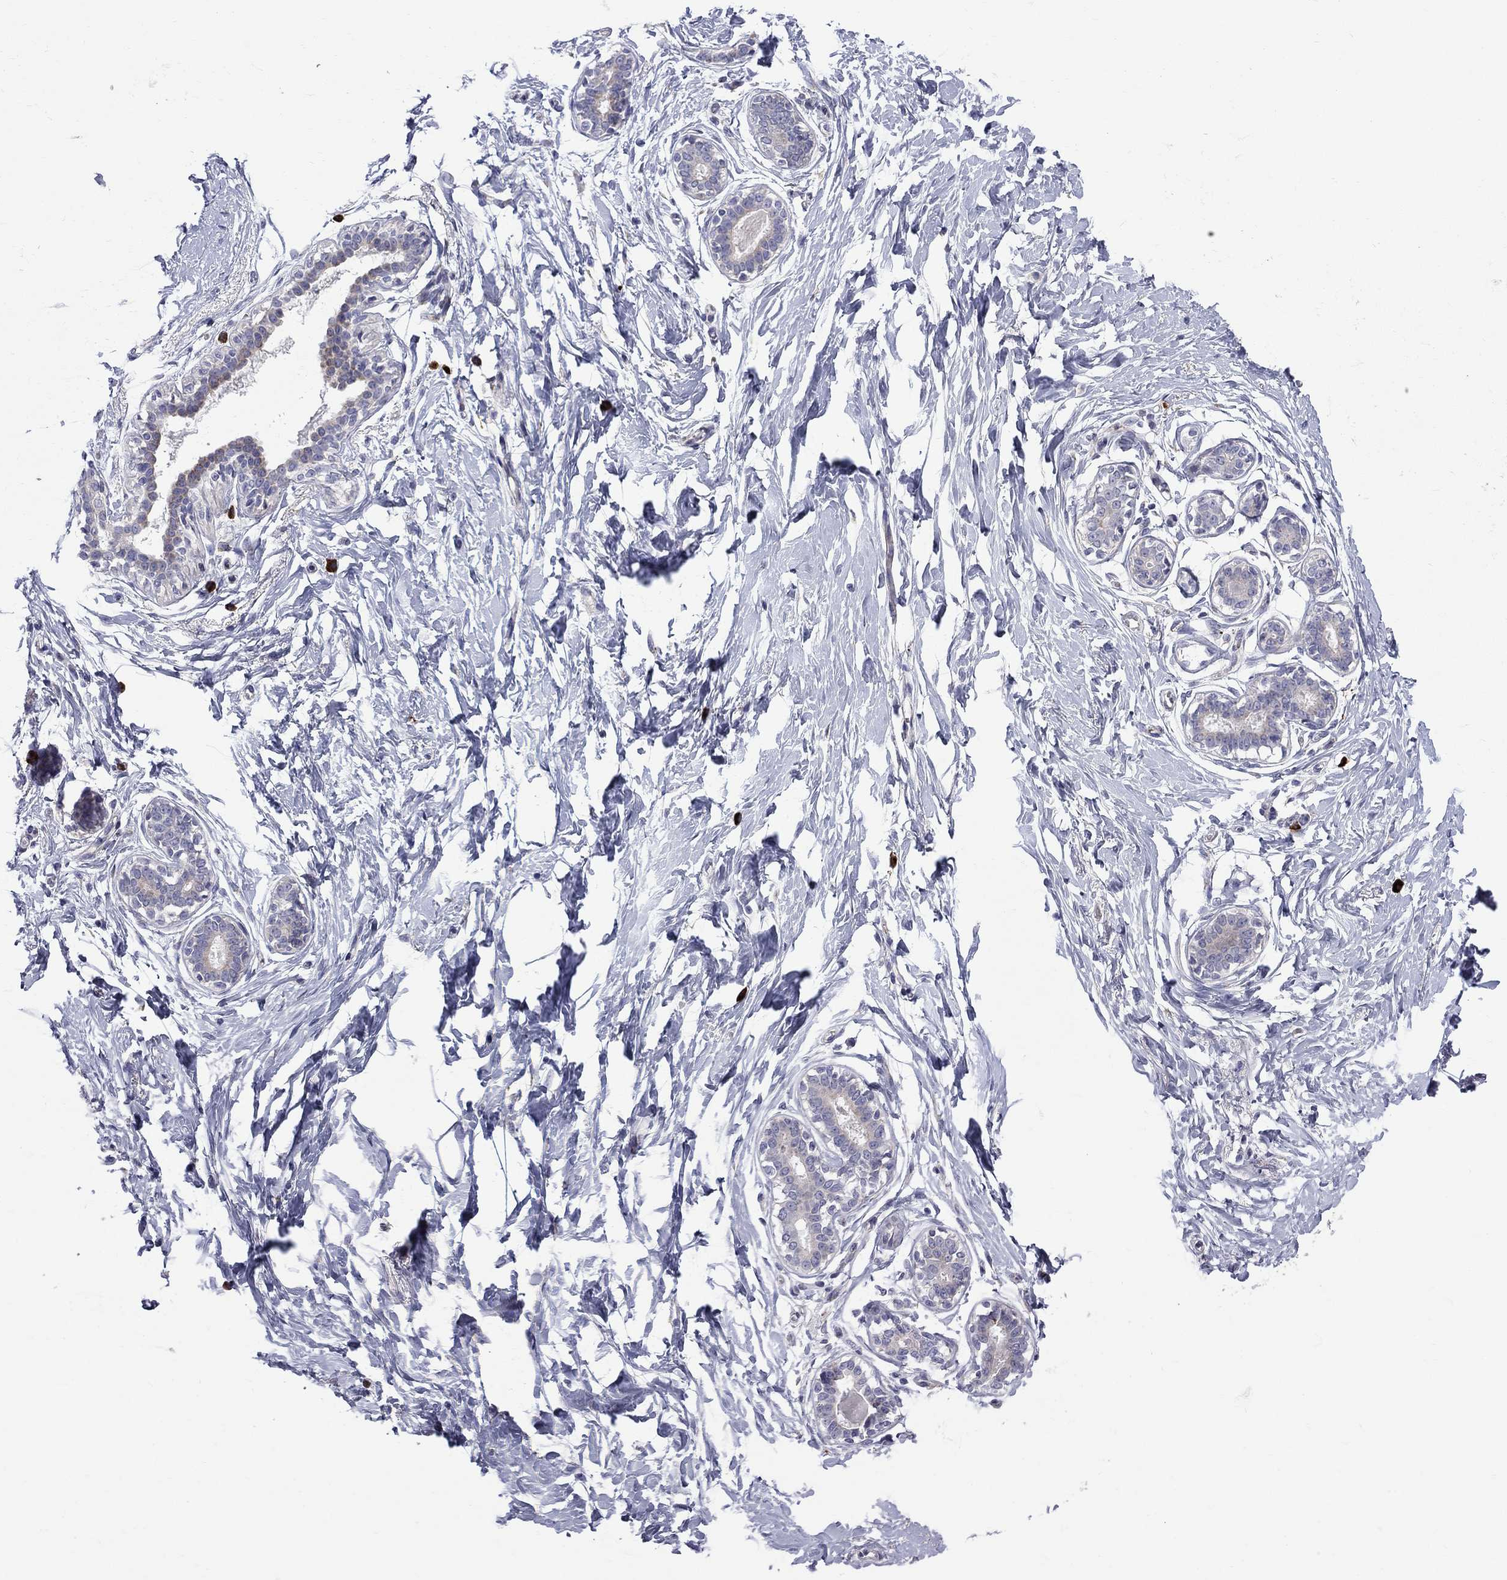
{"staining": {"intensity": "weak", "quantity": "25%-75%", "location": "cytoplasmic/membranous"}, "tissue": "breast", "cell_type": "Glandular cells", "image_type": "normal", "snomed": [{"axis": "morphology", "description": "Normal tissue, NOS"}, {"axis": "morphology", "description": "Lobular carcinoma, in situ"}, {"axis": "topography", "description": "Breast"}], "caption": "A high-resolution photomicrograph shows immunohistochemistry staining of normal breast, which displays weak cytoplasmic/membranous positivity in about 25%-75% of glandular cells. The protein is stained brown, and the nuclei are stained in blue (DAB IHC with brightfield microscopy, high magnification).", "gene": "ASNS", "patient": {"sex": "female", "age": 35}}